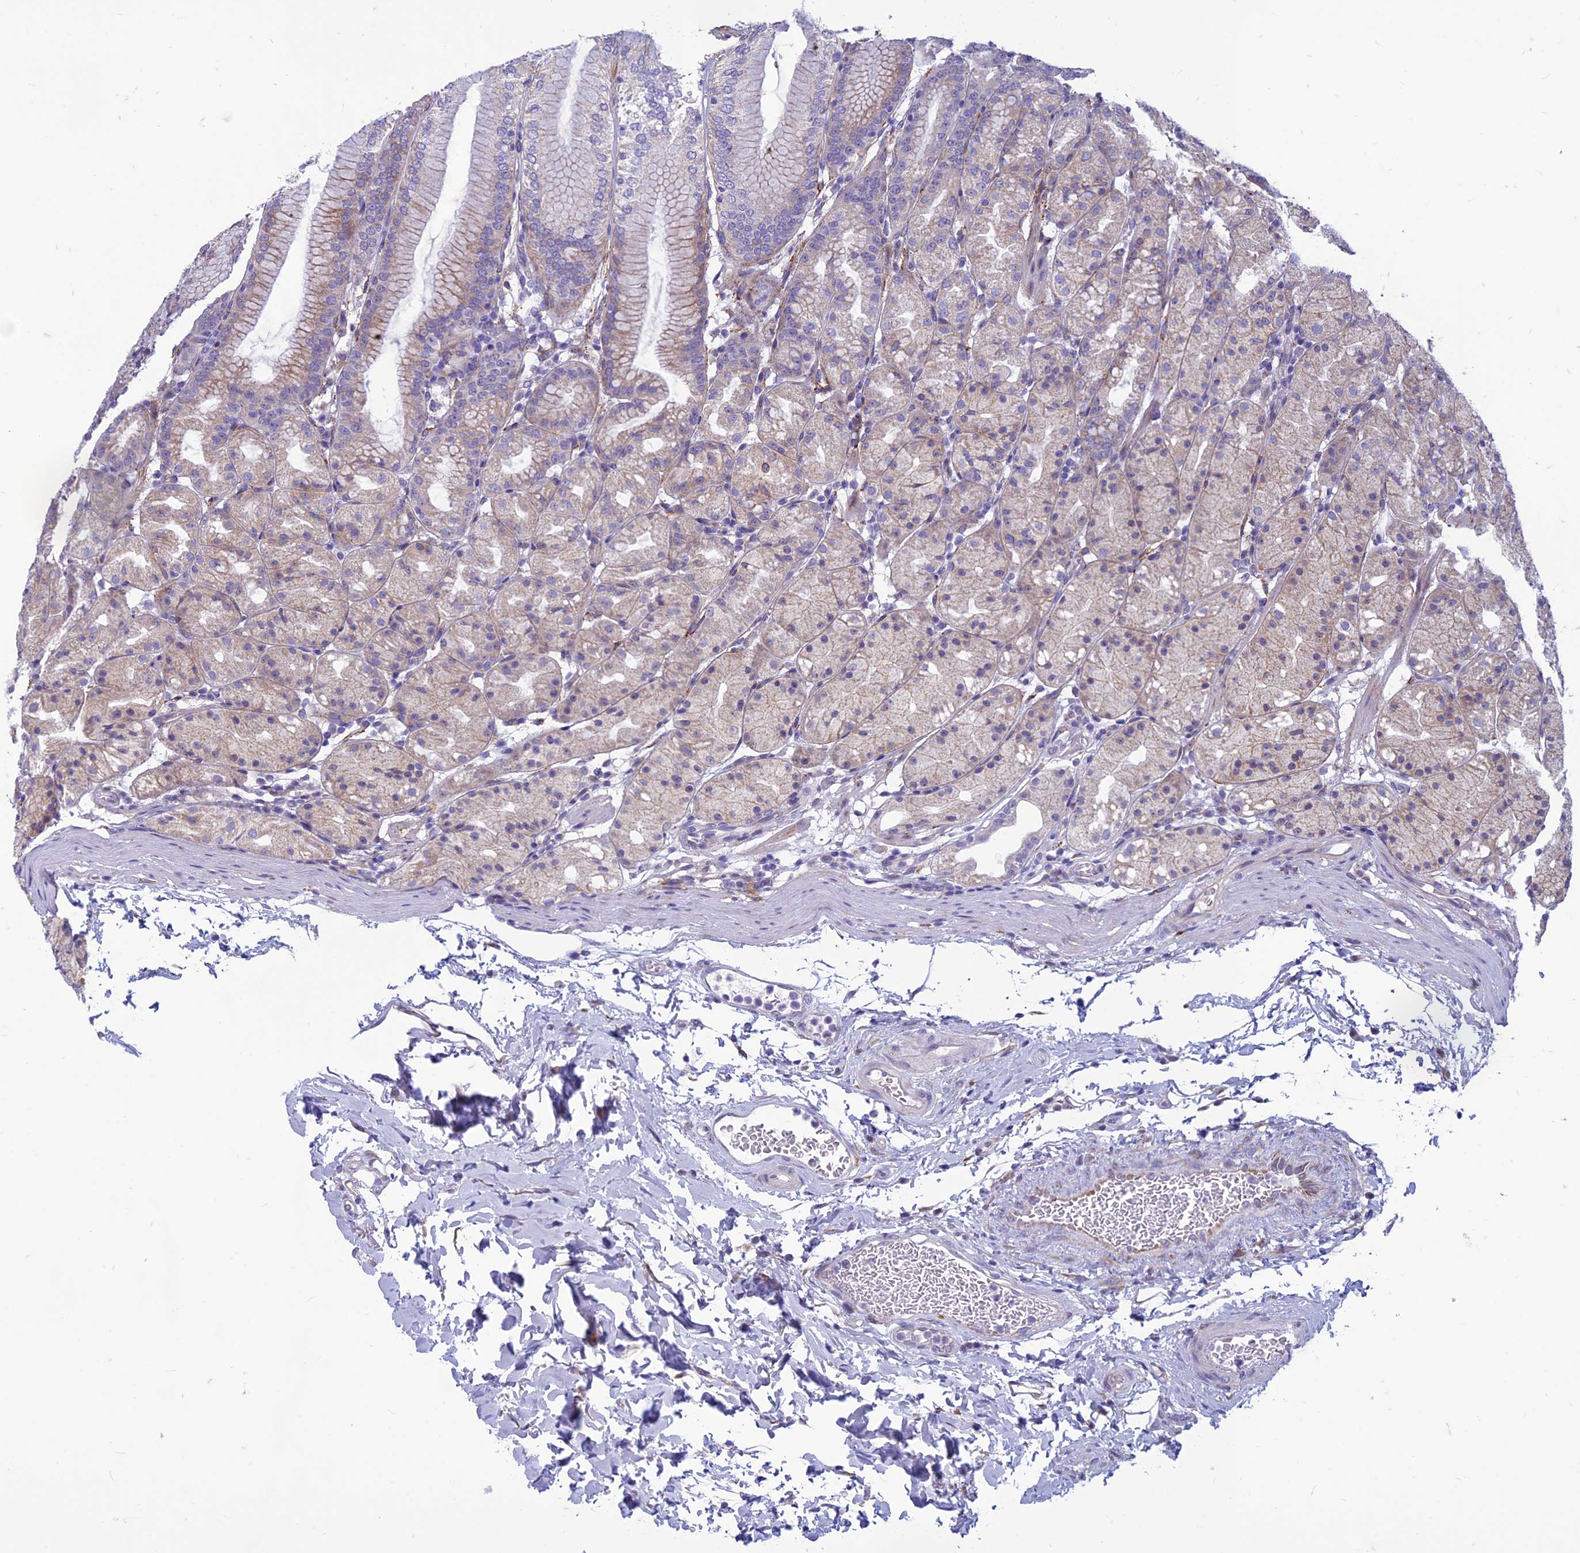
{"staining": {"intensity": "moderate", "quantity": "25%-75%", "location": "cytoplasmic/membranous"}, "tissue": "stomach", "cell_type": "Glandular cells", "image_type": "normal", "snomed": [{"axis": "morphology", "description": "Normal tissue, NOS"}, {"axis": "topography", "description": "Stomach, upper"}], "caption": "Immunohistochemistry staining of unremarkable stomach, which exhibits medium levels of moderate cytoplasmic/membranous expression in approximately 25%-75% of glandular cells indicating moderate cytoplasmic/membranous protein staining. The staining was performed using DAB (3,3'-diaminobenzidine) (brown) for protein detection and nuclei were counterstained in hematoxylin (blue).", "gene": "CENATAC", "patient": {"sex": "male", "age": 48}}